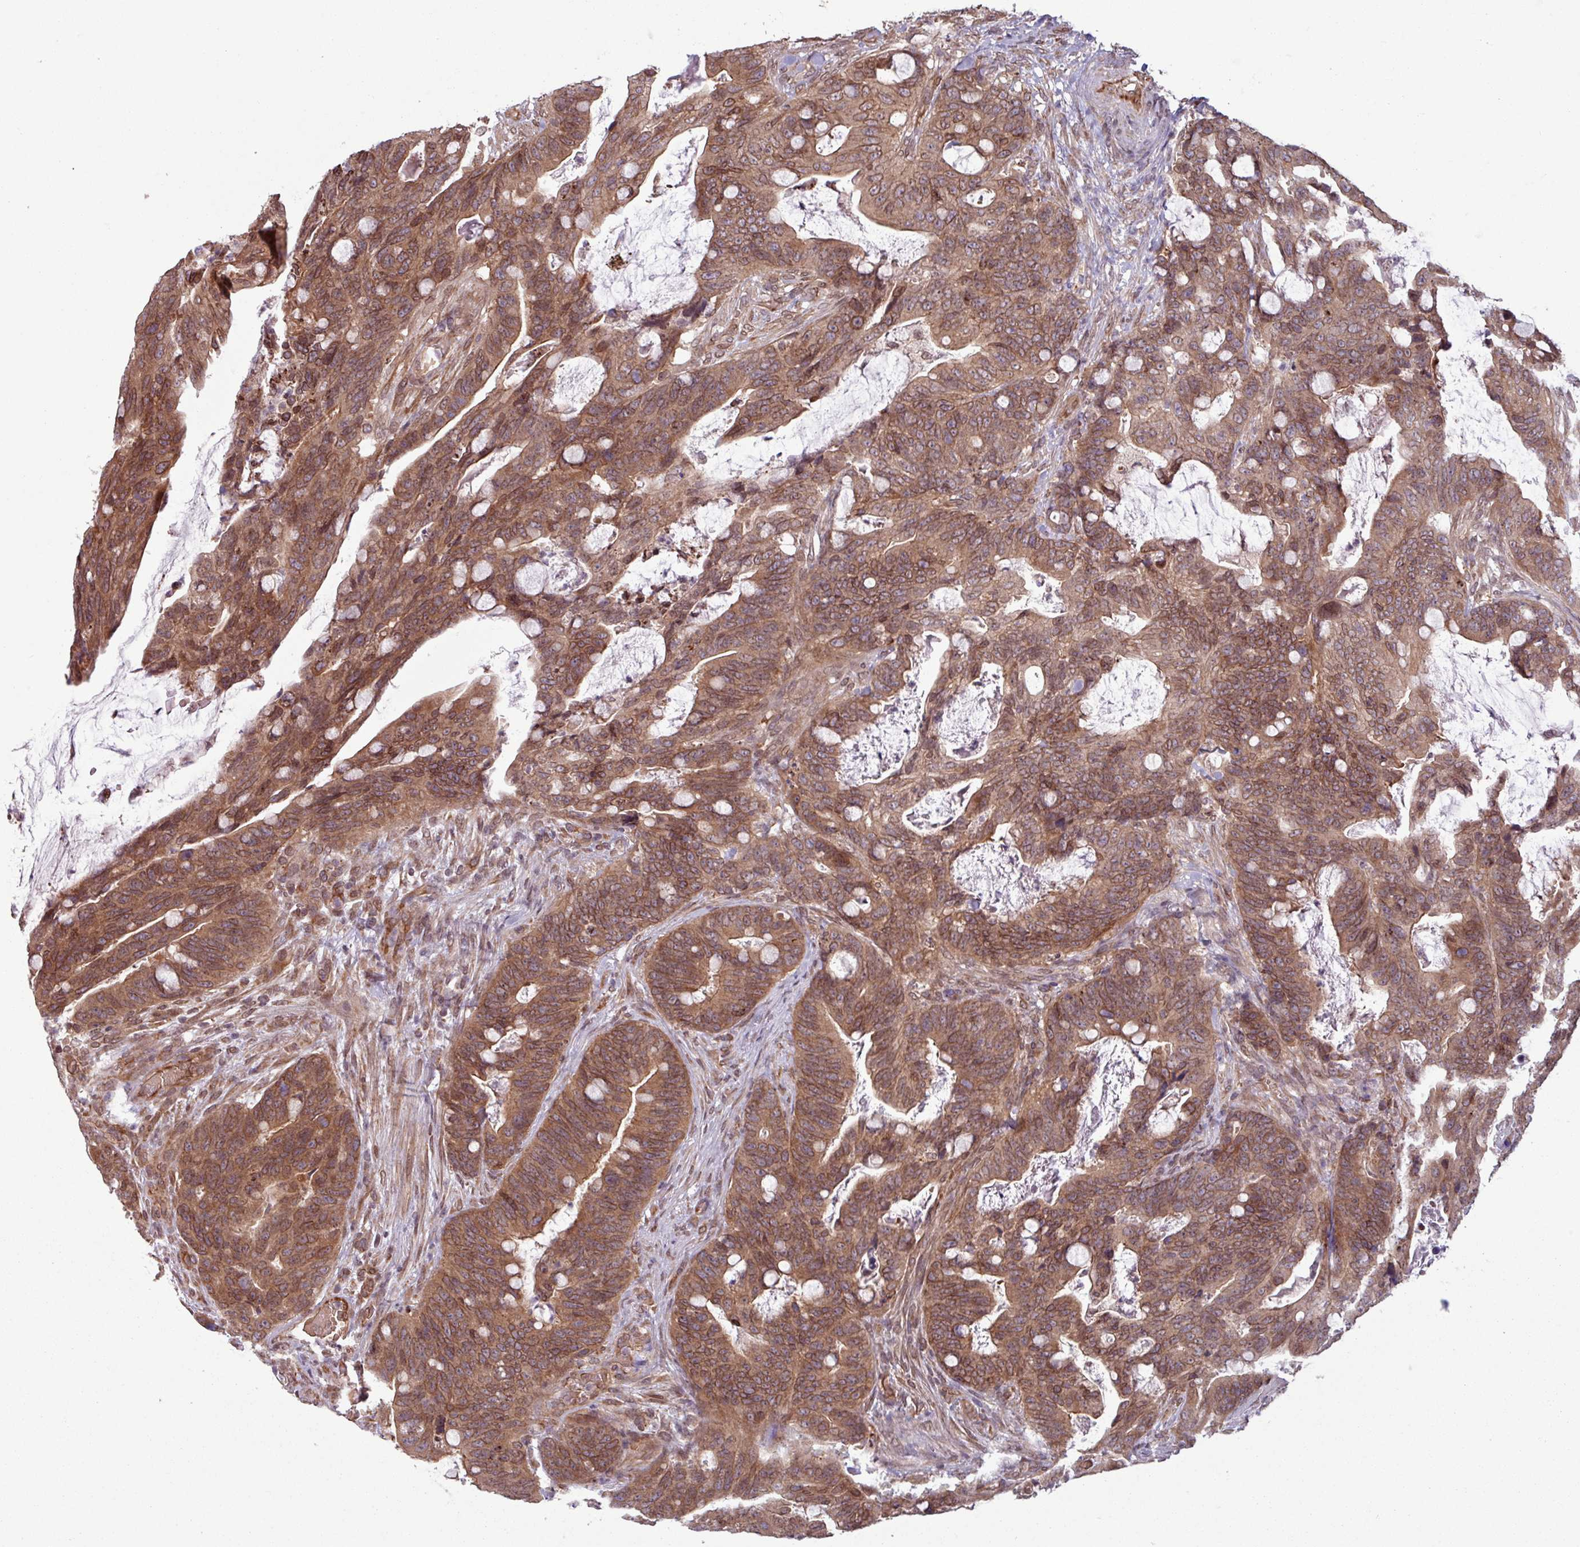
{"staining": {"intensity": "moderate", "quantity": ">75%", "location": "cytoplasmic/membranous,nuclear"}, "tissue": "colorectal cancer", "cell_type": "Tumor cells", "image_type": "cancer", "snomed": [{"axis": "morphology", "description": "Adenocarcinoma, NOS"}, {"axis": "topography", "description": "Colon"}], "caption": "Human colorectal adenocarcinoma stained with a brown dye reveals moderate cytoplasmic/membranous and nuclear positive positivity in about >75% of tumor cells.", "gene": "RBM4B", "patient": {"sex": "female", "age": 82}}